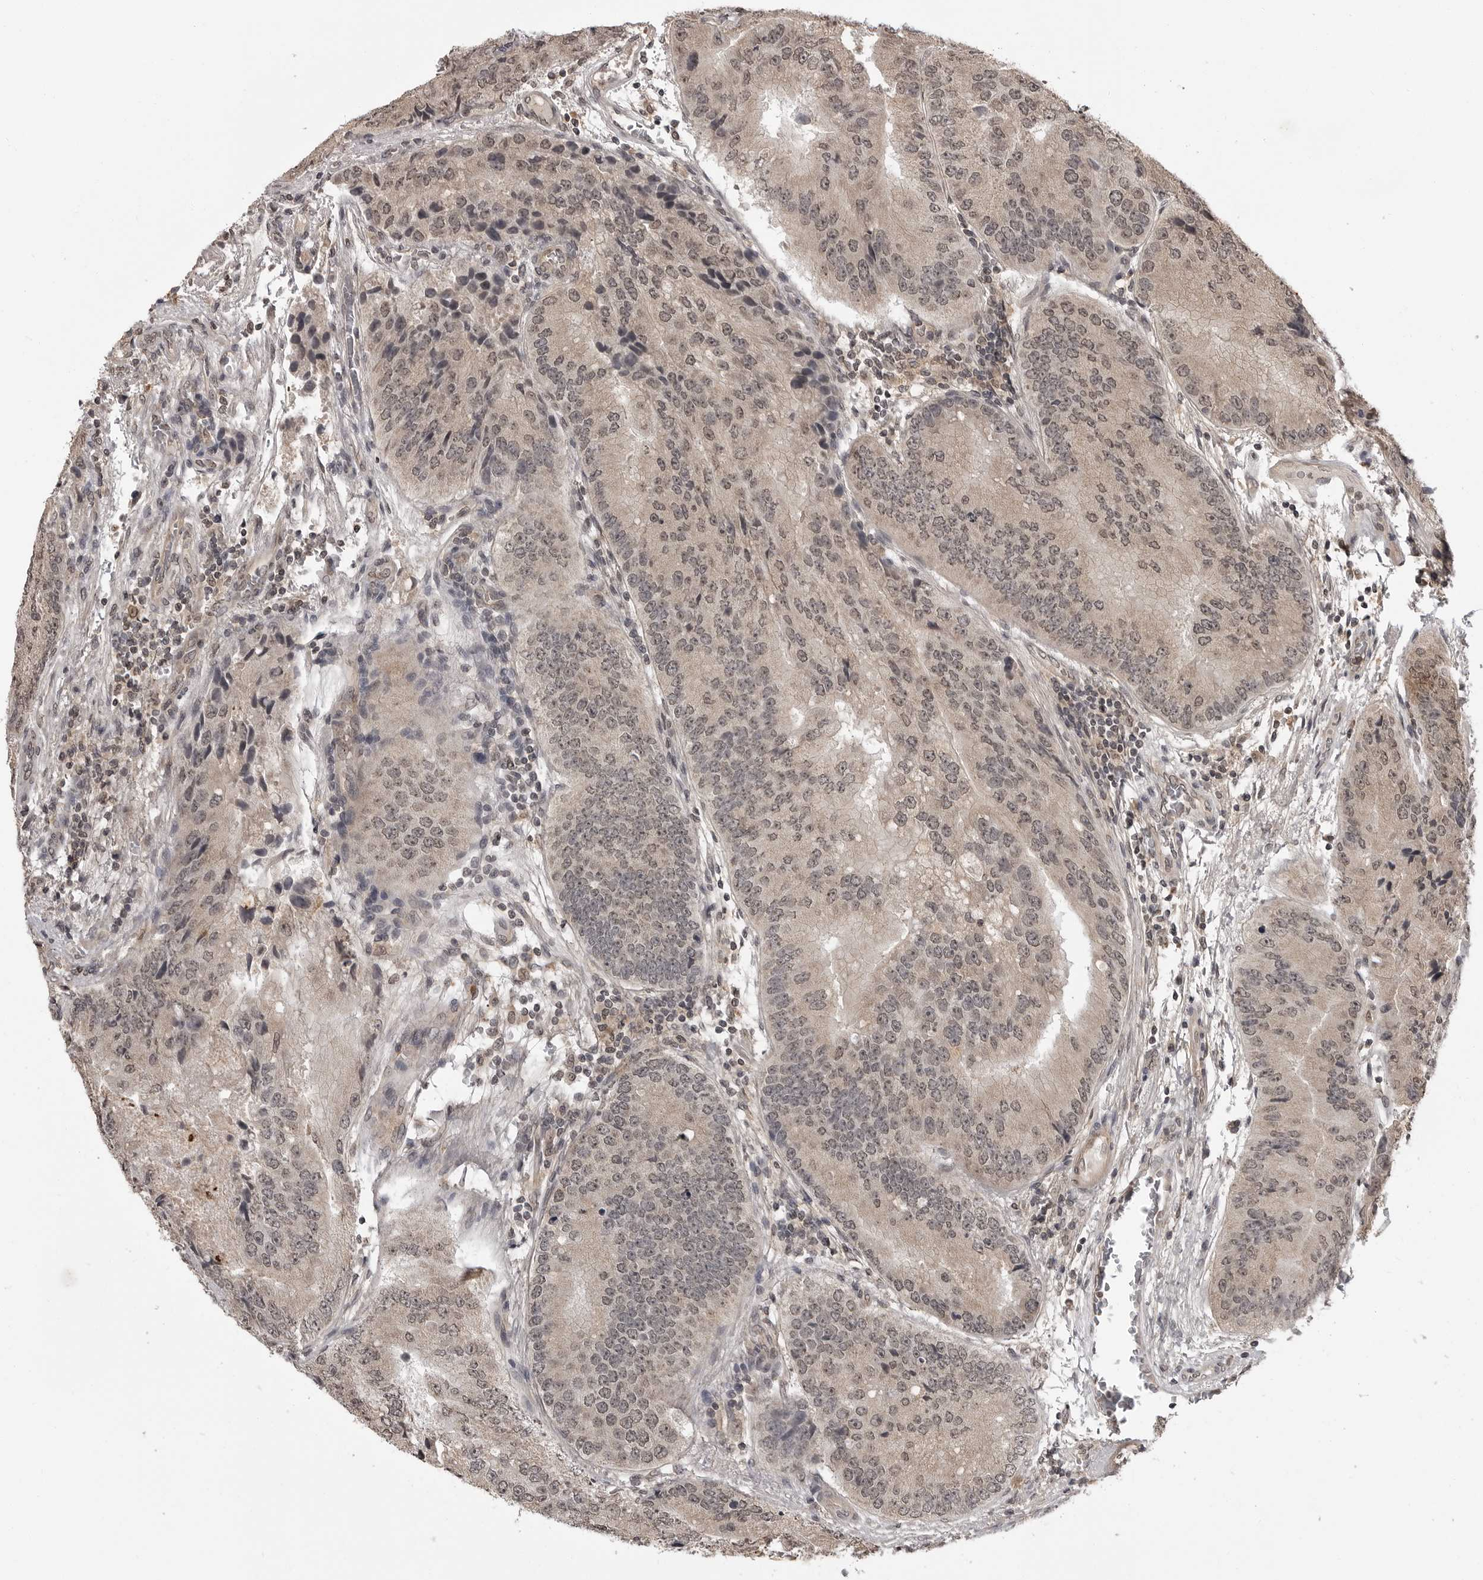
{"staining": {"intensity": "weak", "quantity": "25%-75%", "location": "nuclear"}, "tissue": "prostate cancer", "cell_type": "Tumor cells", "image_type": "cancer", "snomed": [{"axis": "morphology", "description": "Adenocarcinoma, High grade"}, {"axis": "topography", "description": "Prostate"}], "caption": "Prostate cancer stained with DAB immunohistochemistry (IHC) displays low levels of weak nuclear expression in approximately 25%-75% of tumor cells.", "gene": "IL24", "patient": {"sex": "male", "age": 70}}